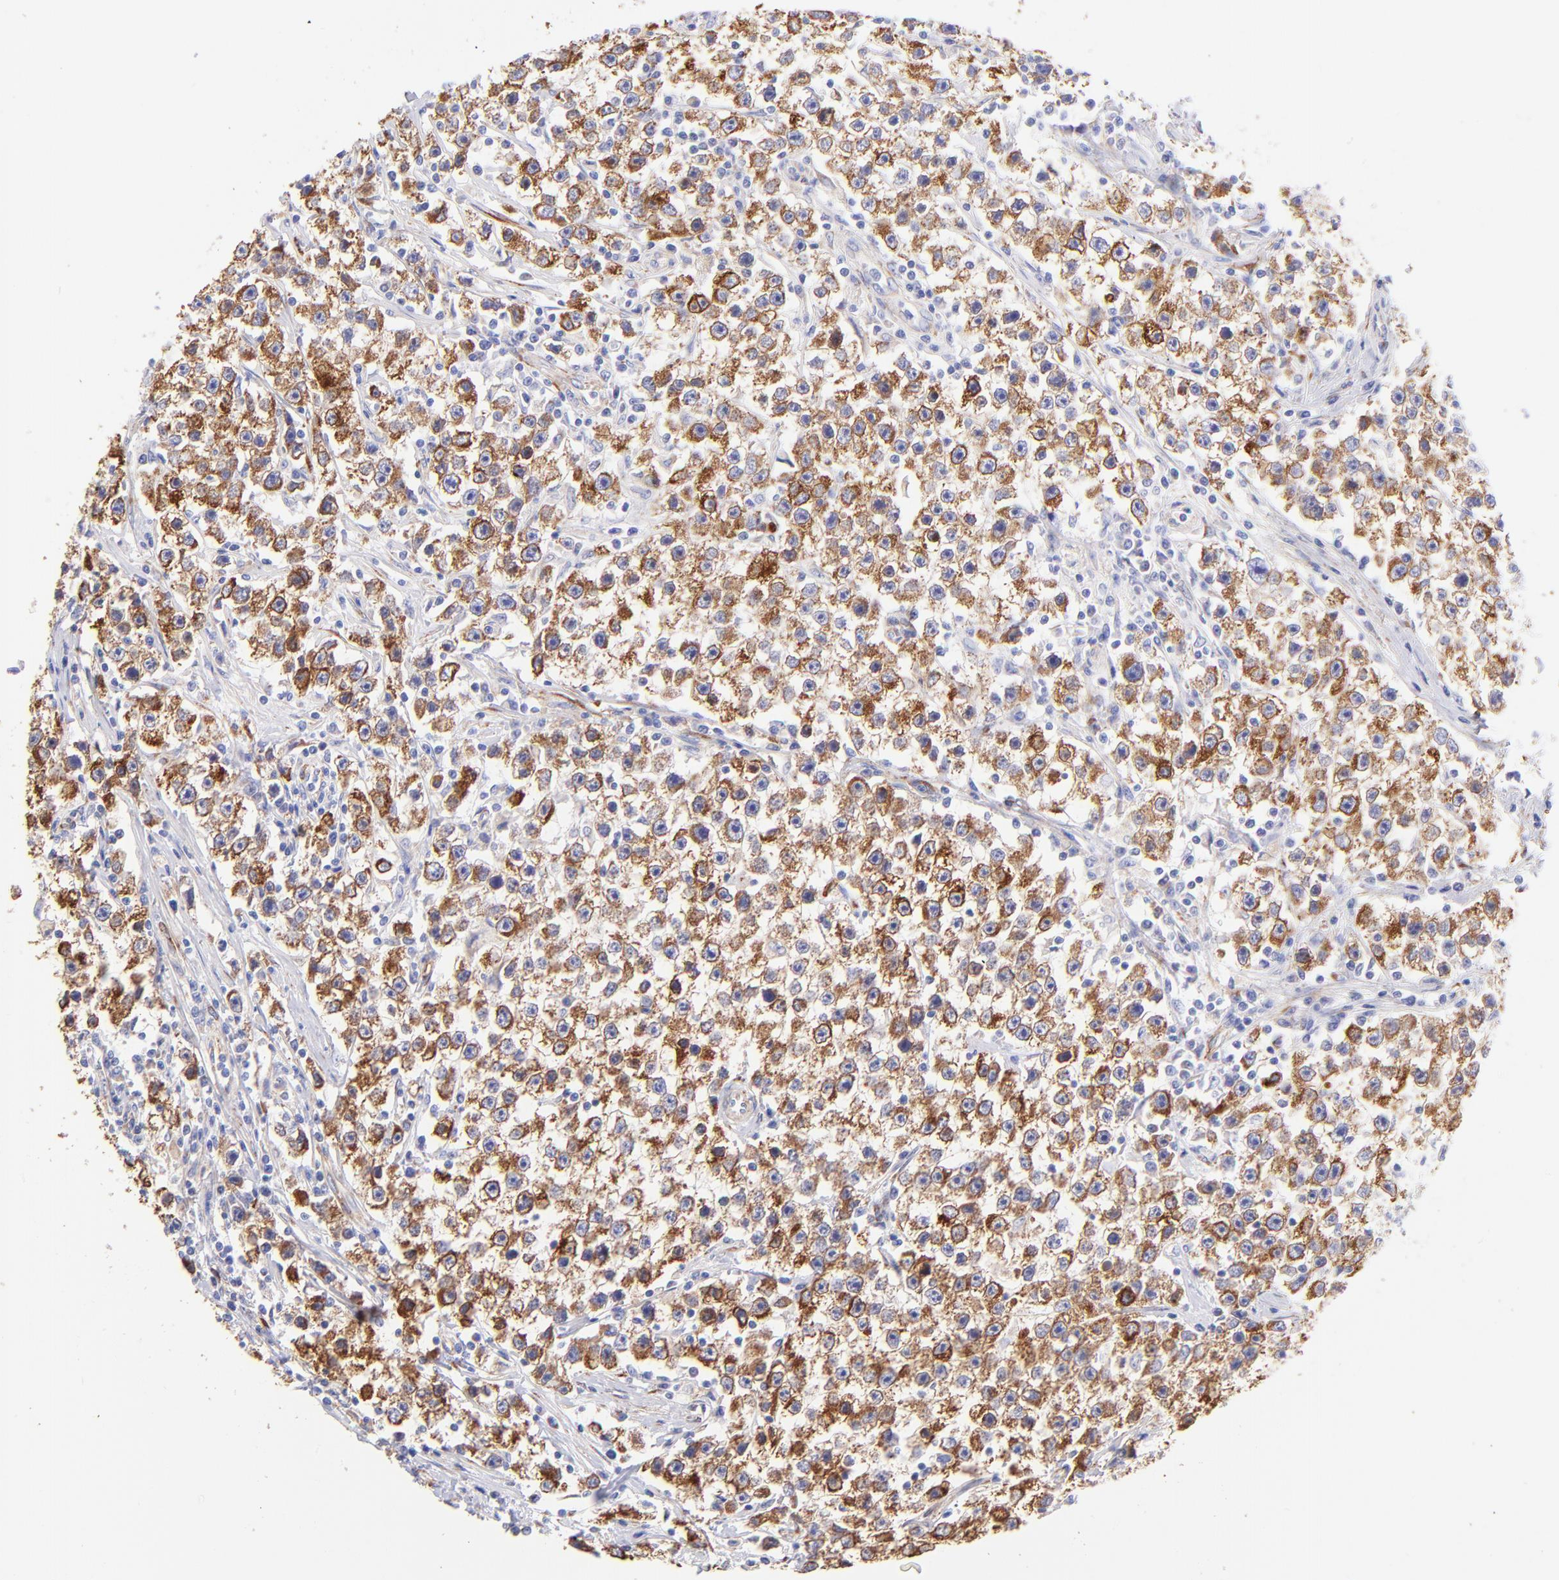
{"staining": {"intensity": "strong", "quantity": ">75%", "location": "cytoplasmic/membranous"}, "tissue": "testis cancer", "cell_type": "Tumor cells", "image_type": "cancer", "snomed": [{"axis": "morphology", "description": "Seminoma, NOS"}, {"axis": "topography", "description": "Testis"}], "caption": "DAB (3,3'-diaminobenzidine) immunohistochemical staining of human testis cancer displays strong cytoplasmic/membranous protein positivity in about >75% of tumor cells. (IHC, brightfield microscopy, high magnification).", "gene": "SPARC", "patient": {"sex": "male", "age": 35}}